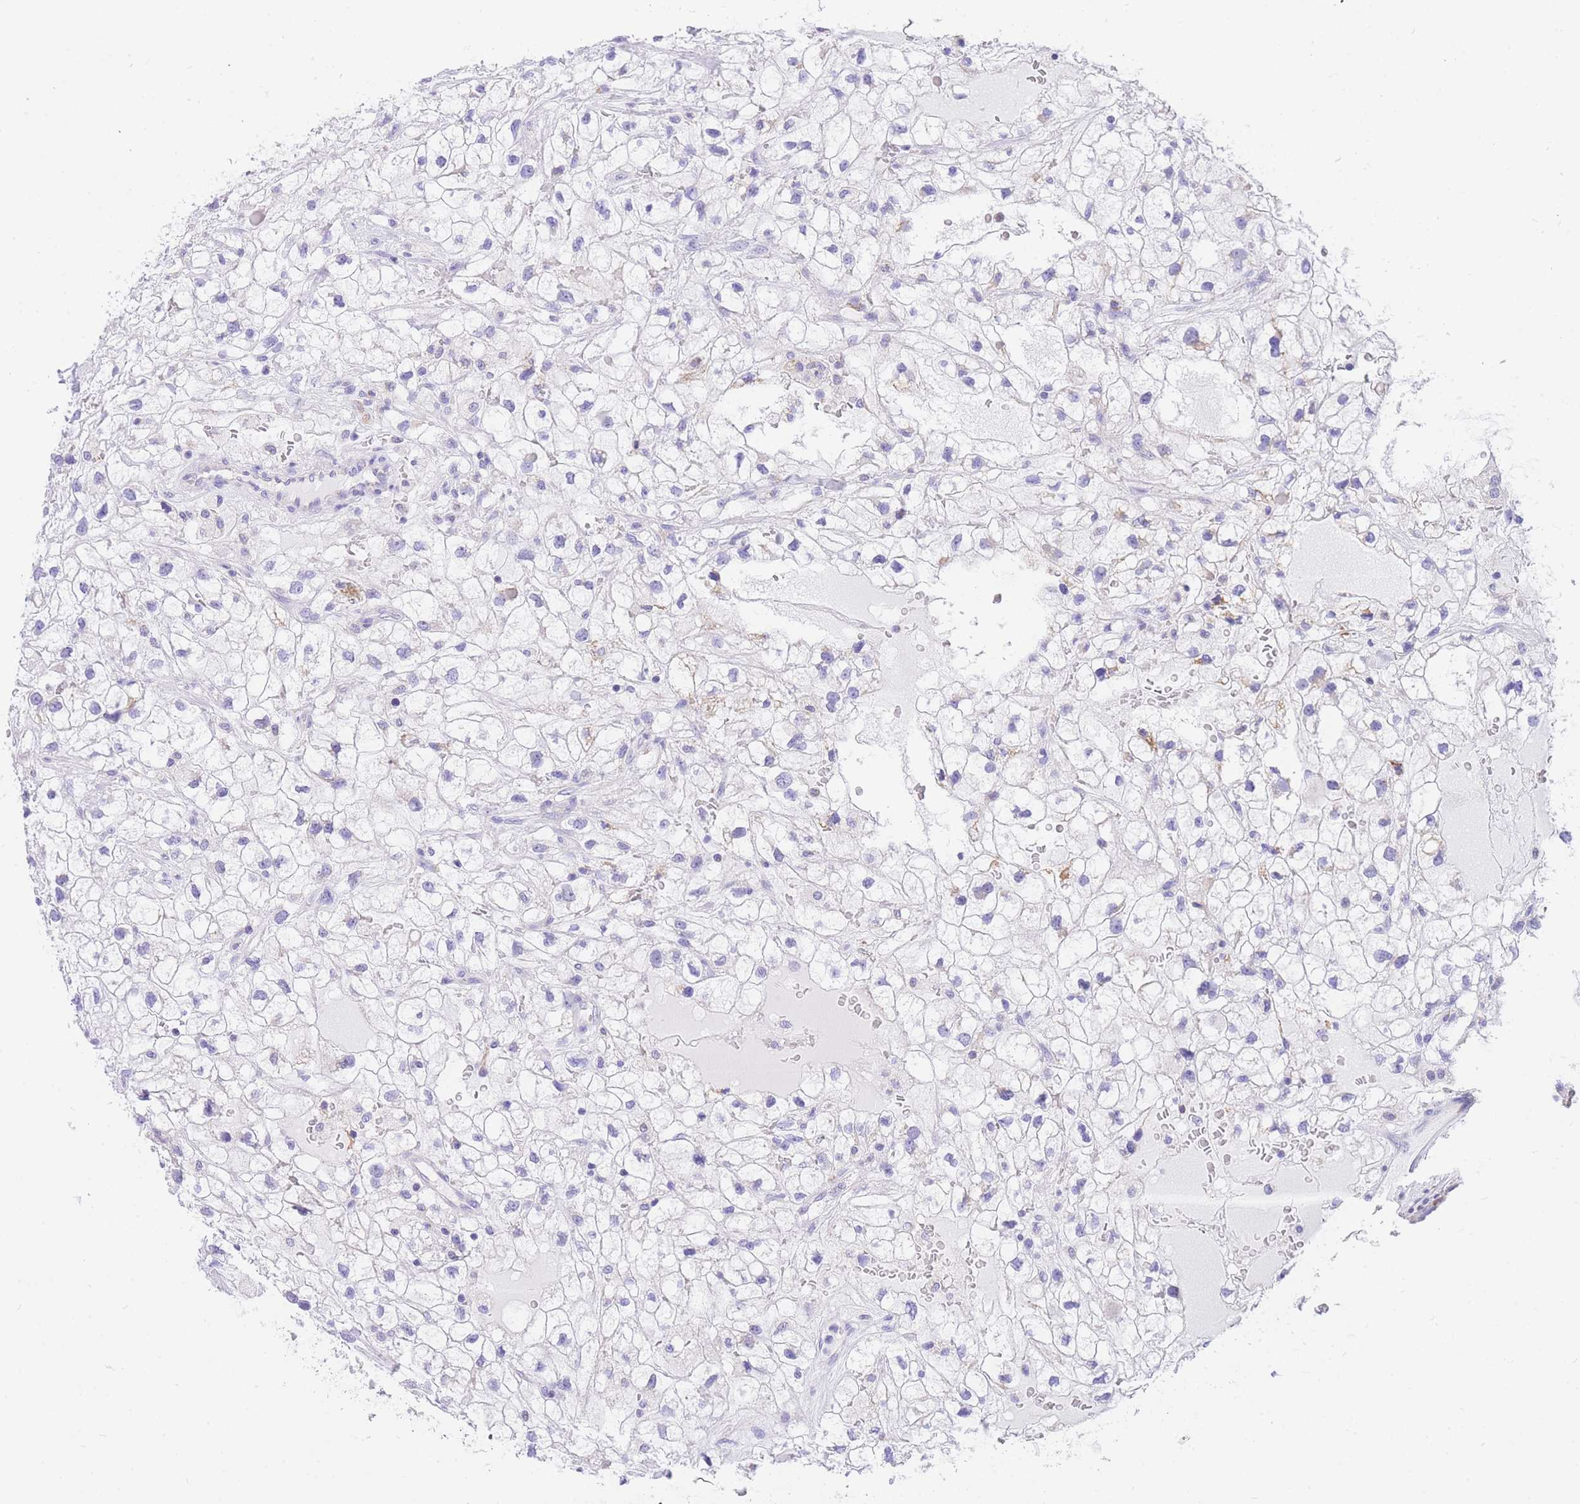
{"staining": {"intensity": "negative", "quantity": "none", "location": "none"}, "tissue": "renal cancer", "cell_type": "Tumor cells", "image_type": "cancer", "snomed": [{"axis": "morphology", "description": "Adenocarcinoma, NOS"}, {"axis": "topography", "description": "Kidney"}], "caption": "Tumor cells show no significant staining in renal cancer.", "gene": "NKD2", "patient": {"sex": "male", "age": 59}}